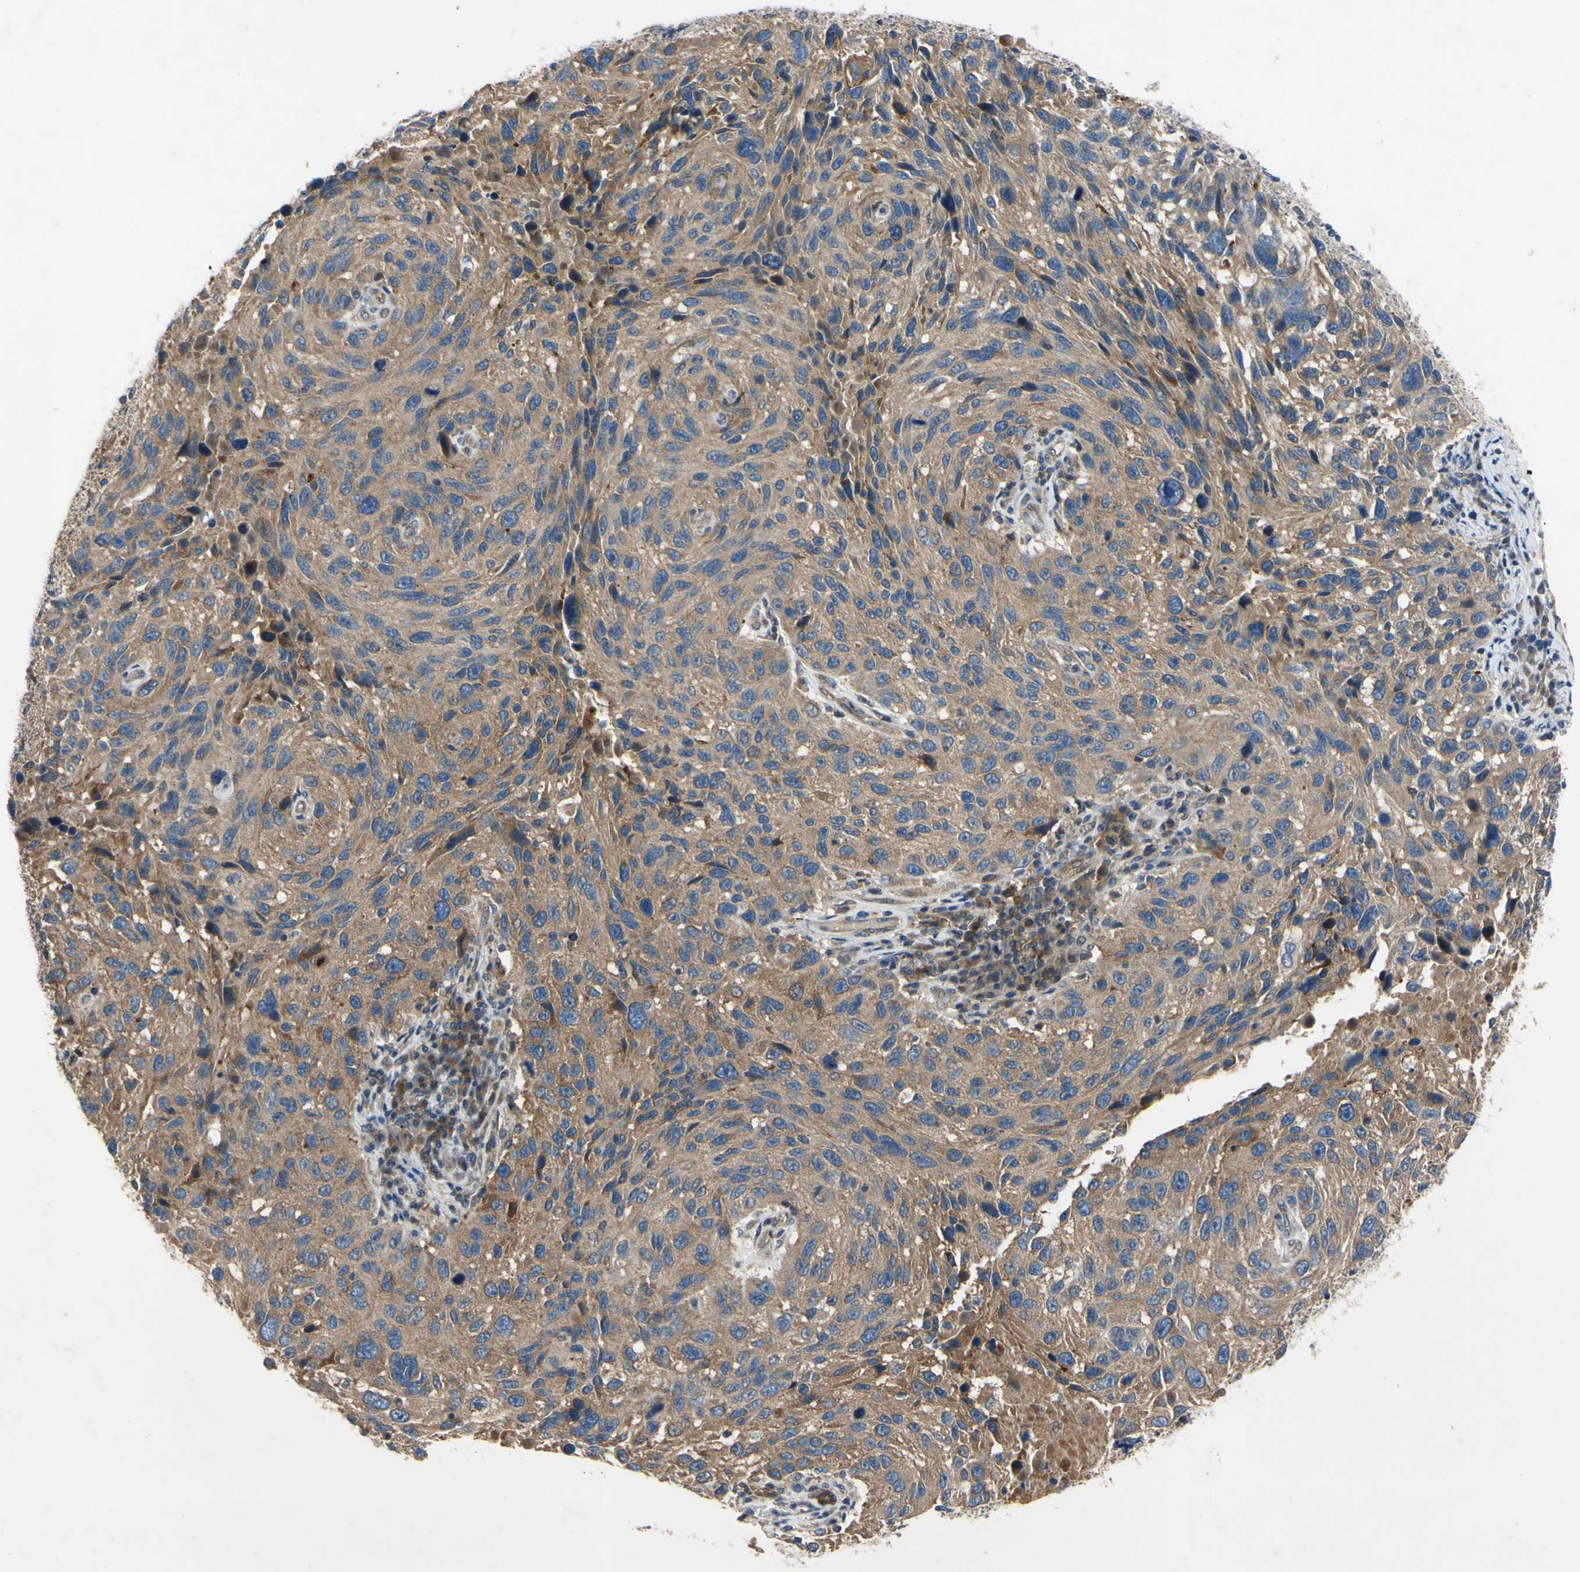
{"staining": {"intensity": "moderate", "quantity": ">75%", "location": "cytoplasmic/membranous"}, "tissue": "melanoma", "cell_type": "Tumor cells", "image_type": "cancer", "snomed": [{"axis": "morphology", "description": "Malignant melanoma, NOS"}, {"axis": "topography", "description": "Skin"}], "caption": "Malignant melanoma was stained to show a protein in brown. There is medium levels of moderate cytoplasmic/membranous expression in approximately >75% of tumor cells.", "gene": "HILPDA", "patient": {"sex": "male", "age": 53}}